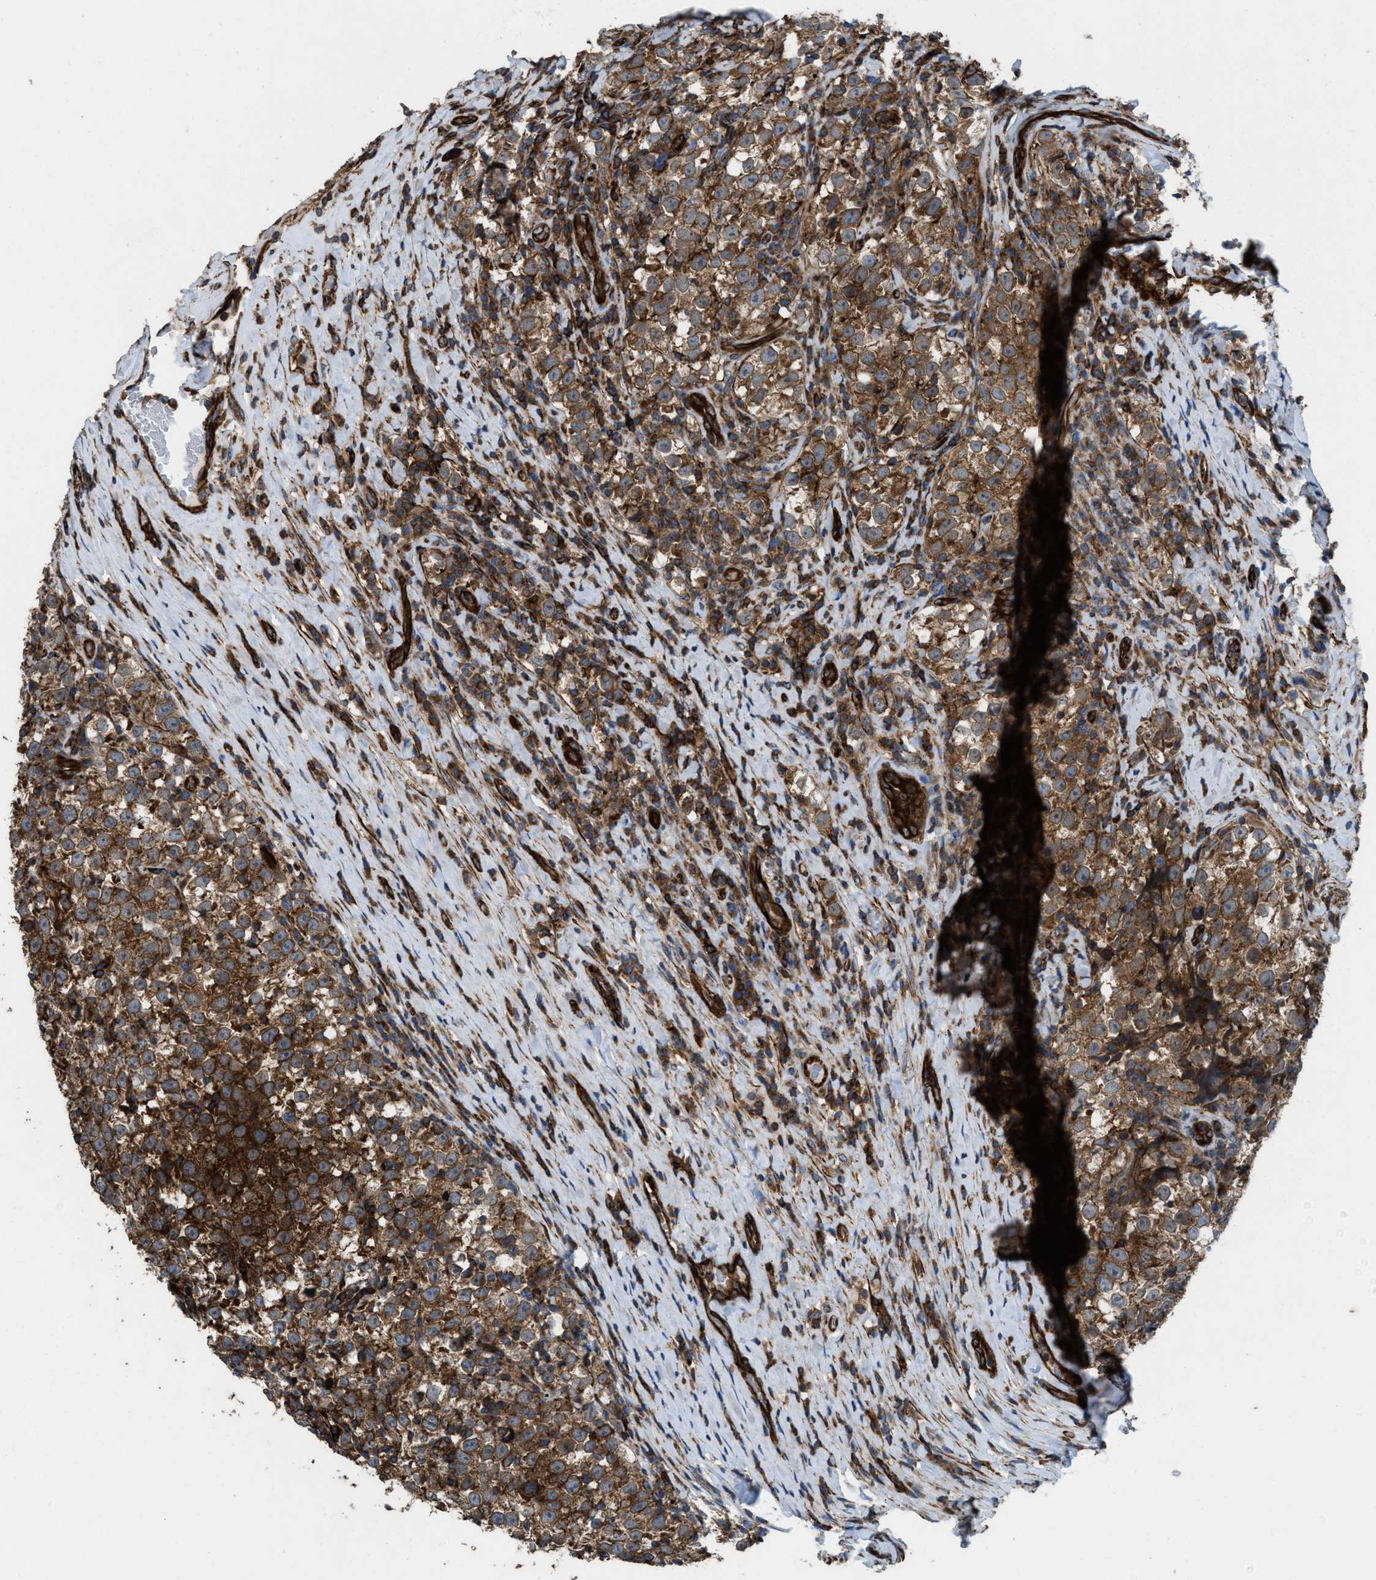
{"staining": {"intensity": "moderate", "quantity": ">75%", "location": "cytoplasmic/membranous"}, "tissue": "testis cancer", "cell_type": "Tumor cells", "image_type": "cancer", "snomed": [{"axis": "morphology", "description": "Normal tissue, NOS"}, {"axis": "morphology", "description": "Seminoma, NOS"}, {"axis": "topography", "description": "Testis"}], "caption": "DAB immunohistochemical staining of human testis cancer reveals moderate cytoplasmic/membranous protein staining in approximately >75% of tumor cells. The staining was performed using DAB to visualize the protein expression in brown, while the nuclei were stained in blue with hematoxylin (Magnification: 20x).", "gene": "EGLN1", "patient": {"sex": "male", "age": 43}}